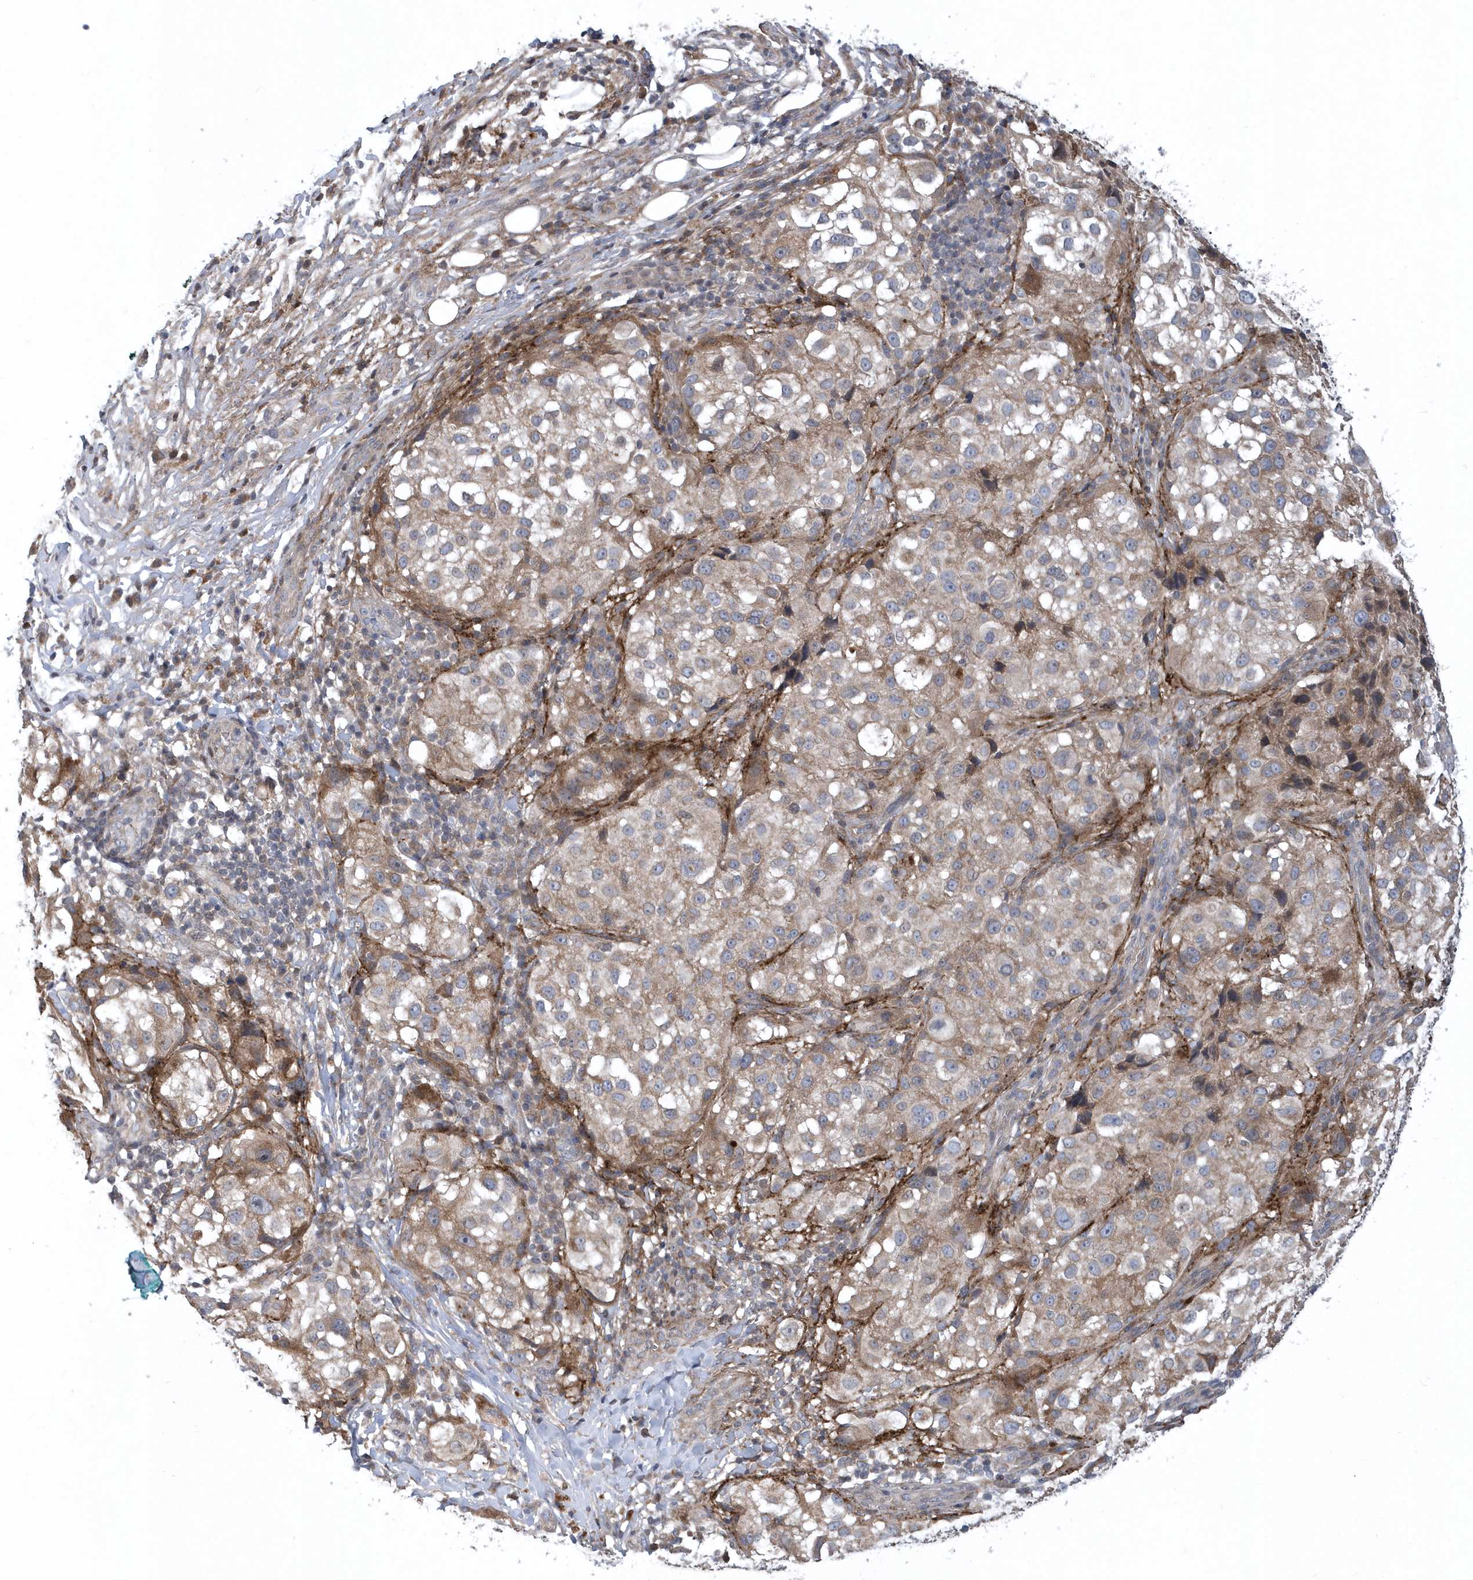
{"staining": {"intensity": "weak", "quantity": "25%-75%", "location": "cytoplasmic/membranous"}, "tissue": "melanoma", "cell_type": "Tumor cells", "image_type": "cancer", "snomed": [{"axis": "morphology", "description": "Necrosis, NOS"}, {"axis": "morphology", "description": "Malignant melanoma, NOS"}, {"axis": "topography", "description": "Skin"}], "caption": "Immunohistochemical staining of melanoma shows low levels of weak cytoplasmic/membranous protein staining in approximately 25%-75% of tumor cells.", "gene": "HMGCS1", "patient": {"sex": "female", "age": 87}}